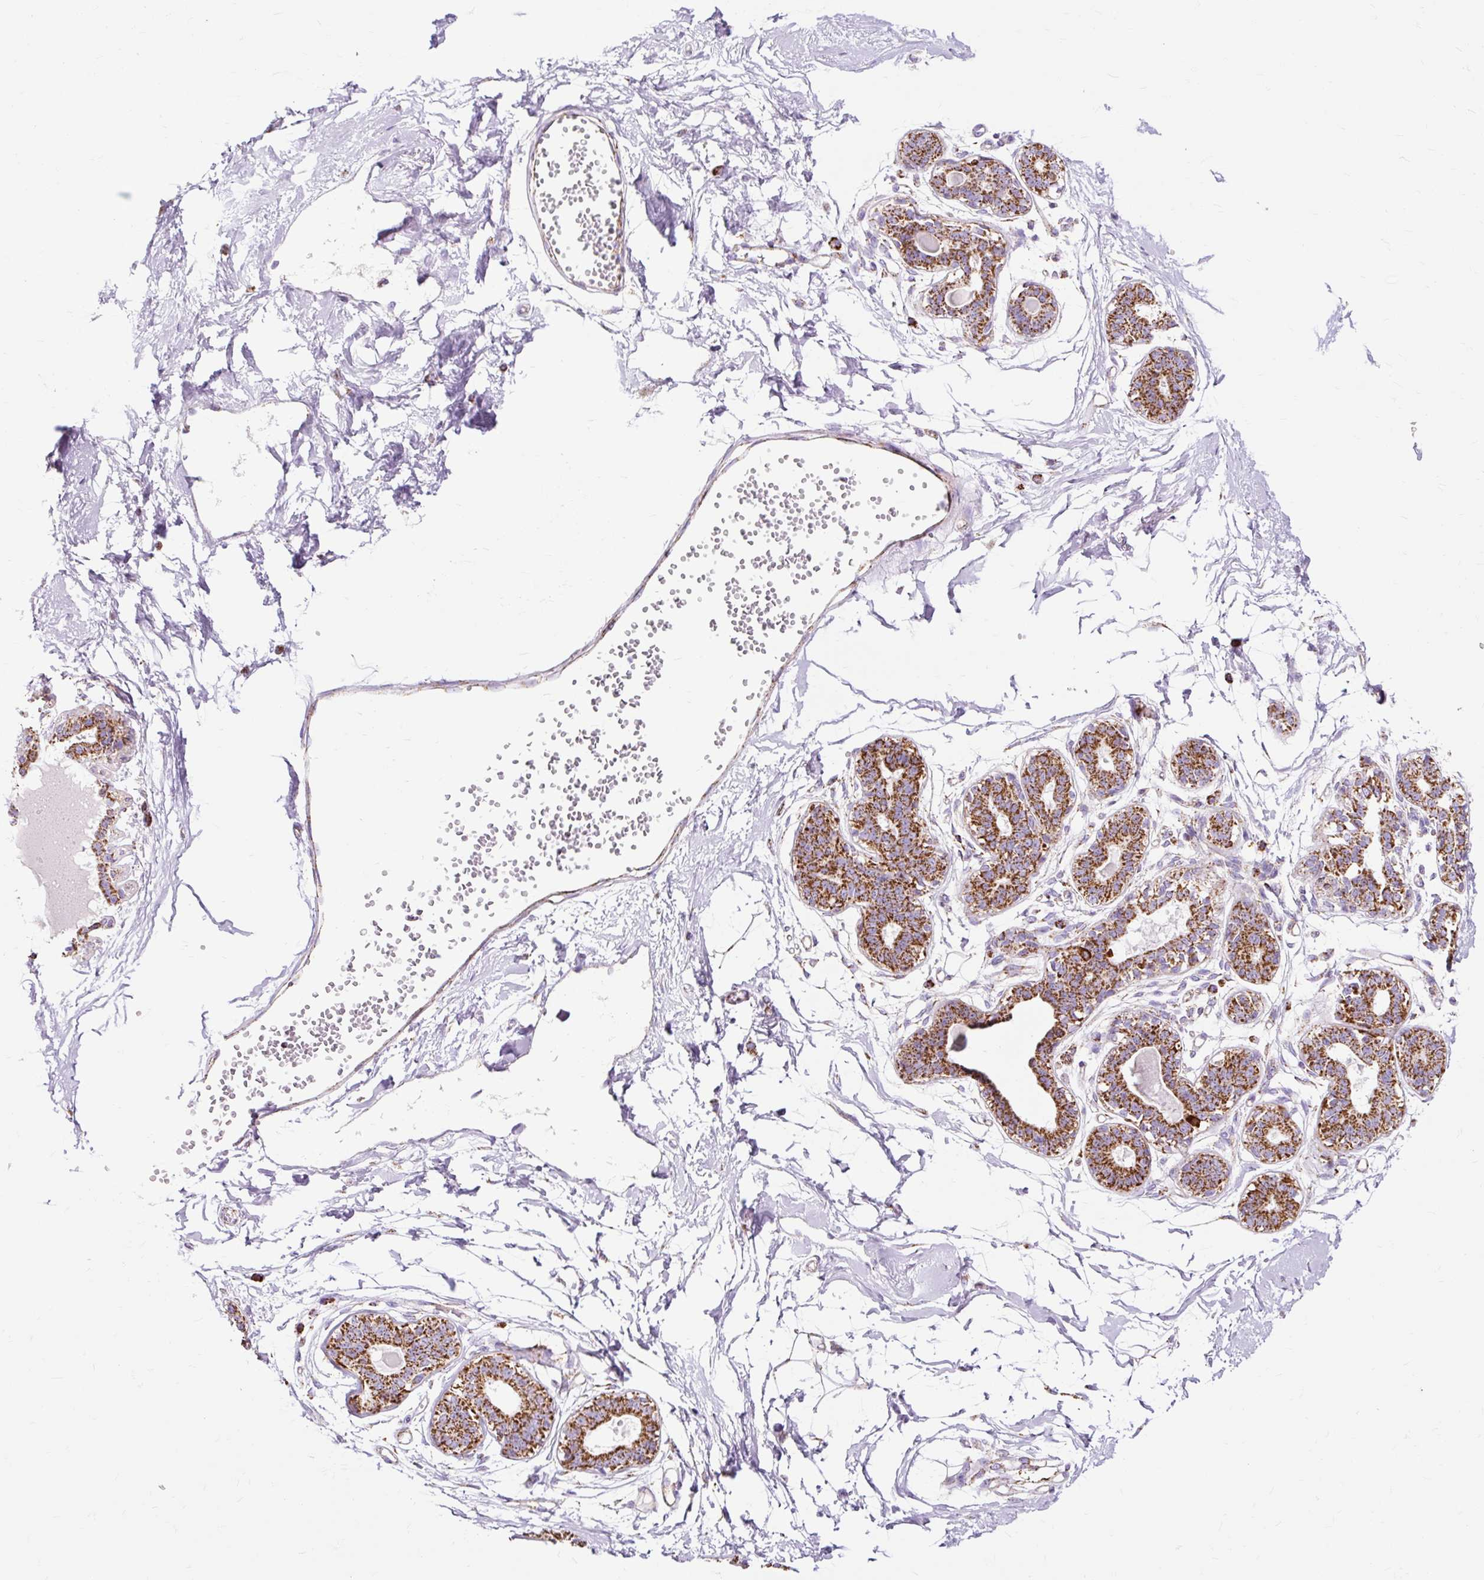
{"staining": {"intensity": "negative", "quantity": "none", "location": "none"}, "tissue": "breast", "cell_type": "Adipocytes", "image_type": "normal", "snomed": [{"axis": "morphology", "description": "Normal tissue, NOS"}, {"axis": "topography", "description": "Breast"}], "caption": "A high-resolution image shows immunohistochemistry staining of unremarkable breast, which exhibits no significant expression in adipocytes. (Stains: DAB immunohistochemistry with hematoxylin counter stain, Microscopy: brightfield microscopy at high magnification).", "gene": "DLAT", "patient": {"sex": "female", "age": 45}}